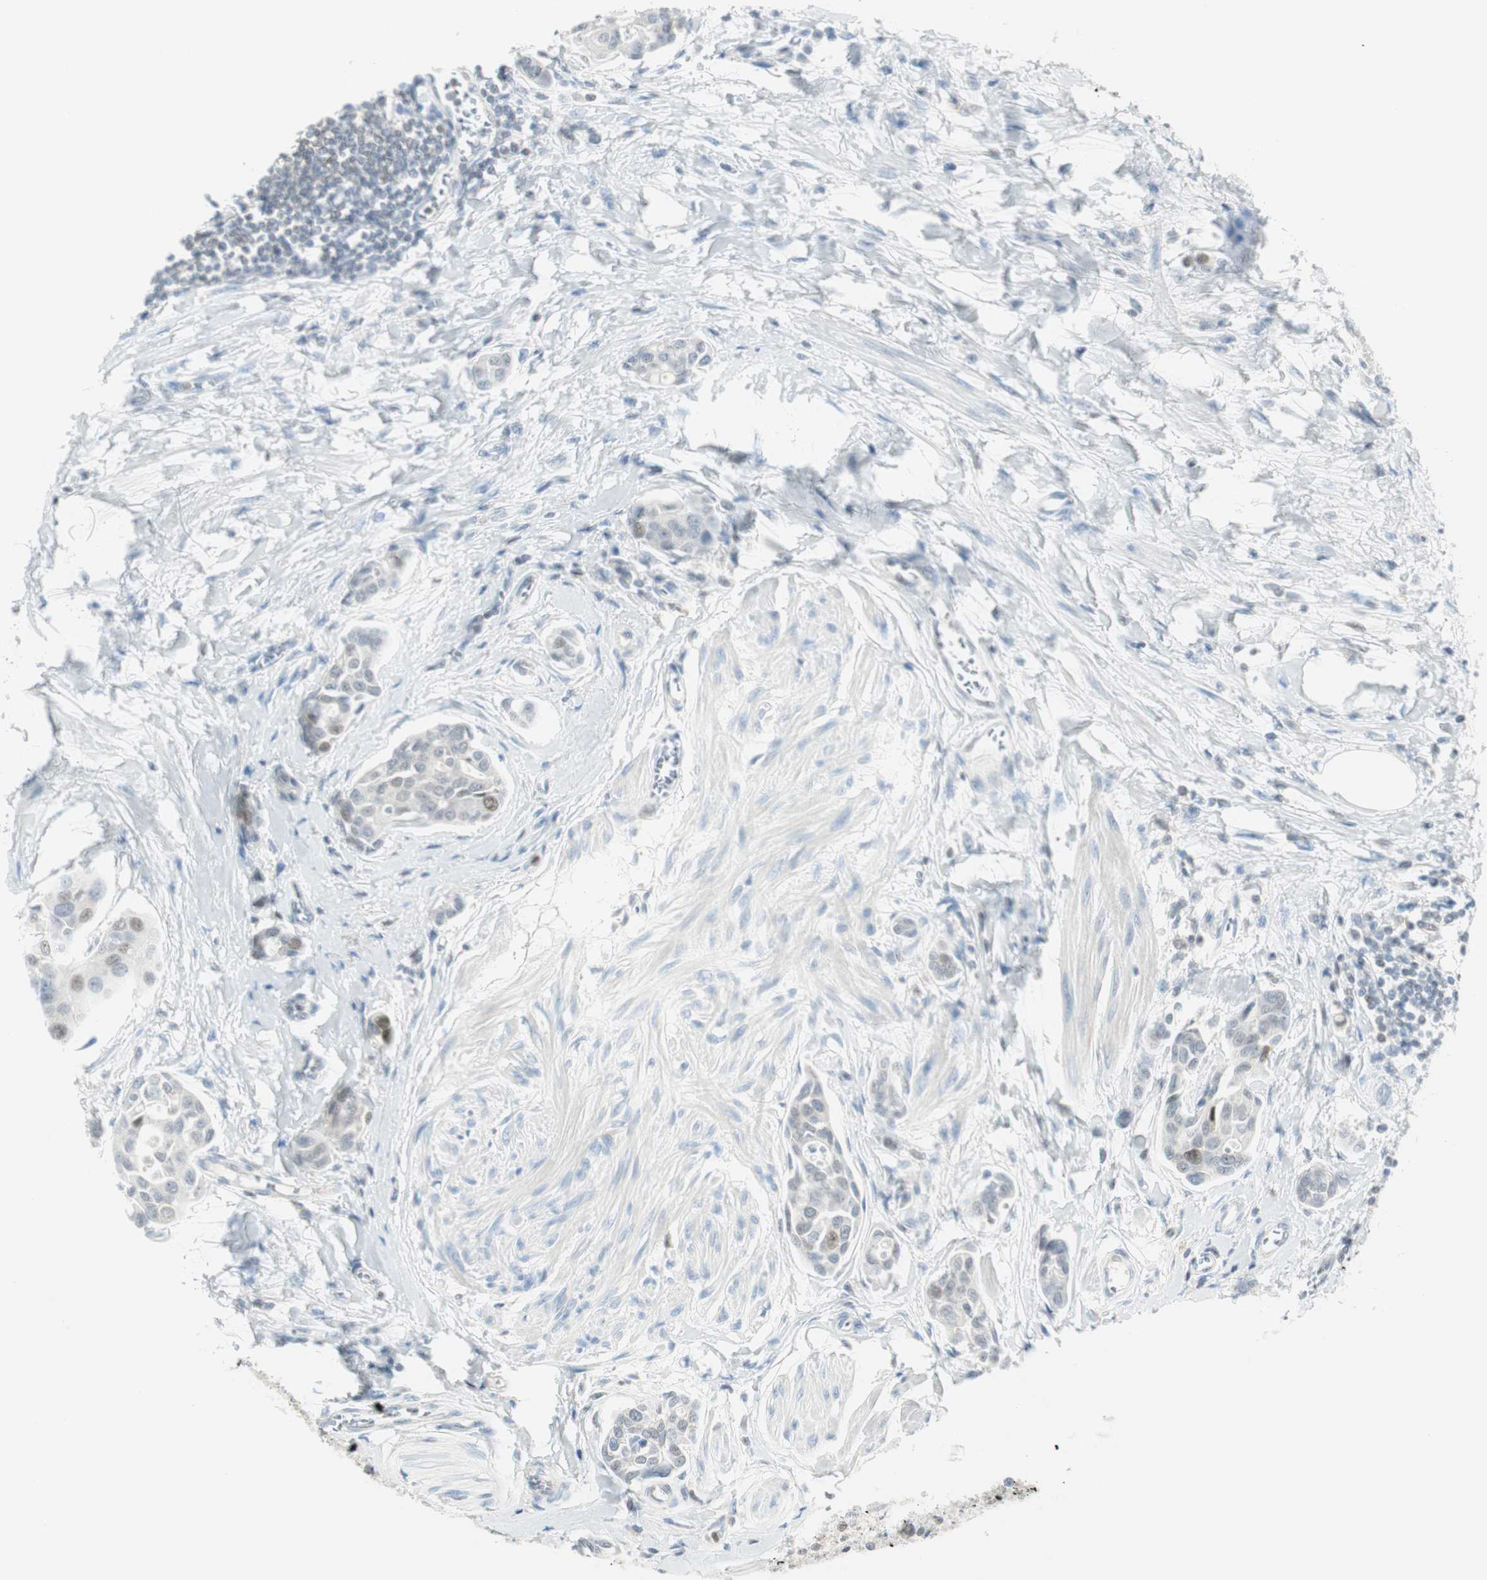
{"staining": {"intensity": "negative", "quantity": "none", "location": "none"}, "tissue": "urothelial cancer", "cell_type": "Tumor cells", "image_type": "cancer", "snomed": [{"axis": "morphology", "description": "Urothelial carcinoma, High grade"}, {"axis": "topography", "description": "Urinary bladder"}], "caption": "IHC of human urothelial cancer demonstrates no positivity in tumor cells.", "gene": "PPP1CA", "patient": {"sex": "male", "age": 78}}